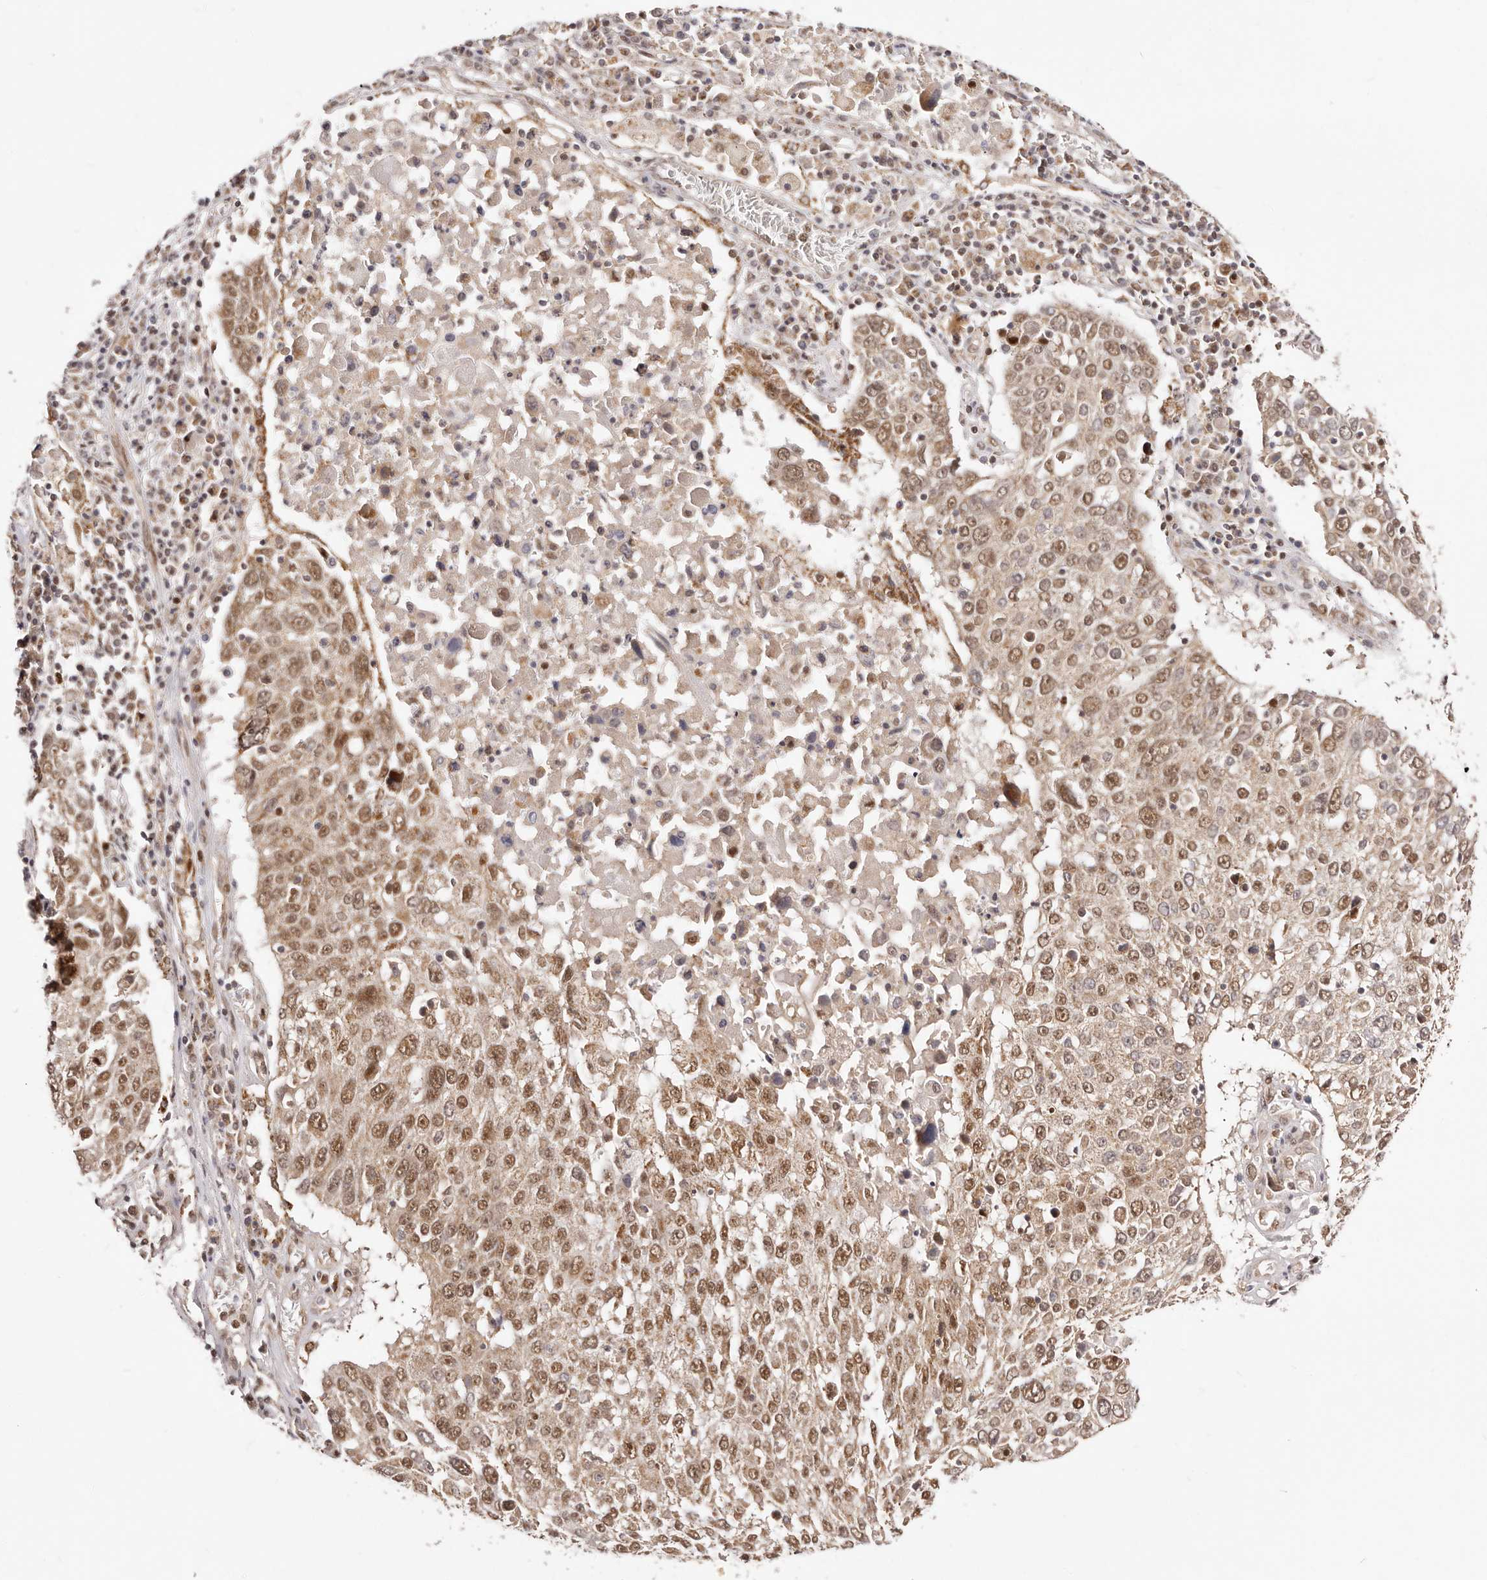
{"staining": {"intensity": "moderate", "quantity": ">75%", "location": "cytoplasmic/membranous,nuclear"}, "tissue": "lung cancer", "cell_type": "Tumor cells", "image_type": "cancer", "snomed": [{"axis": "morphology", "description": "Squamous cell carcinoma, NOS"}, {"axis": "topography", "description": "Lung"}], "caption": "A photomicrograph showing moderate cytoplasmic/membranous and nuclear staining in approximately >75% of tumor cells in lung cancer, as visualized by brown immunohistochemical staining.", "gene": "SEC14L1", "patient": {"sex": "male", "age": 65}}